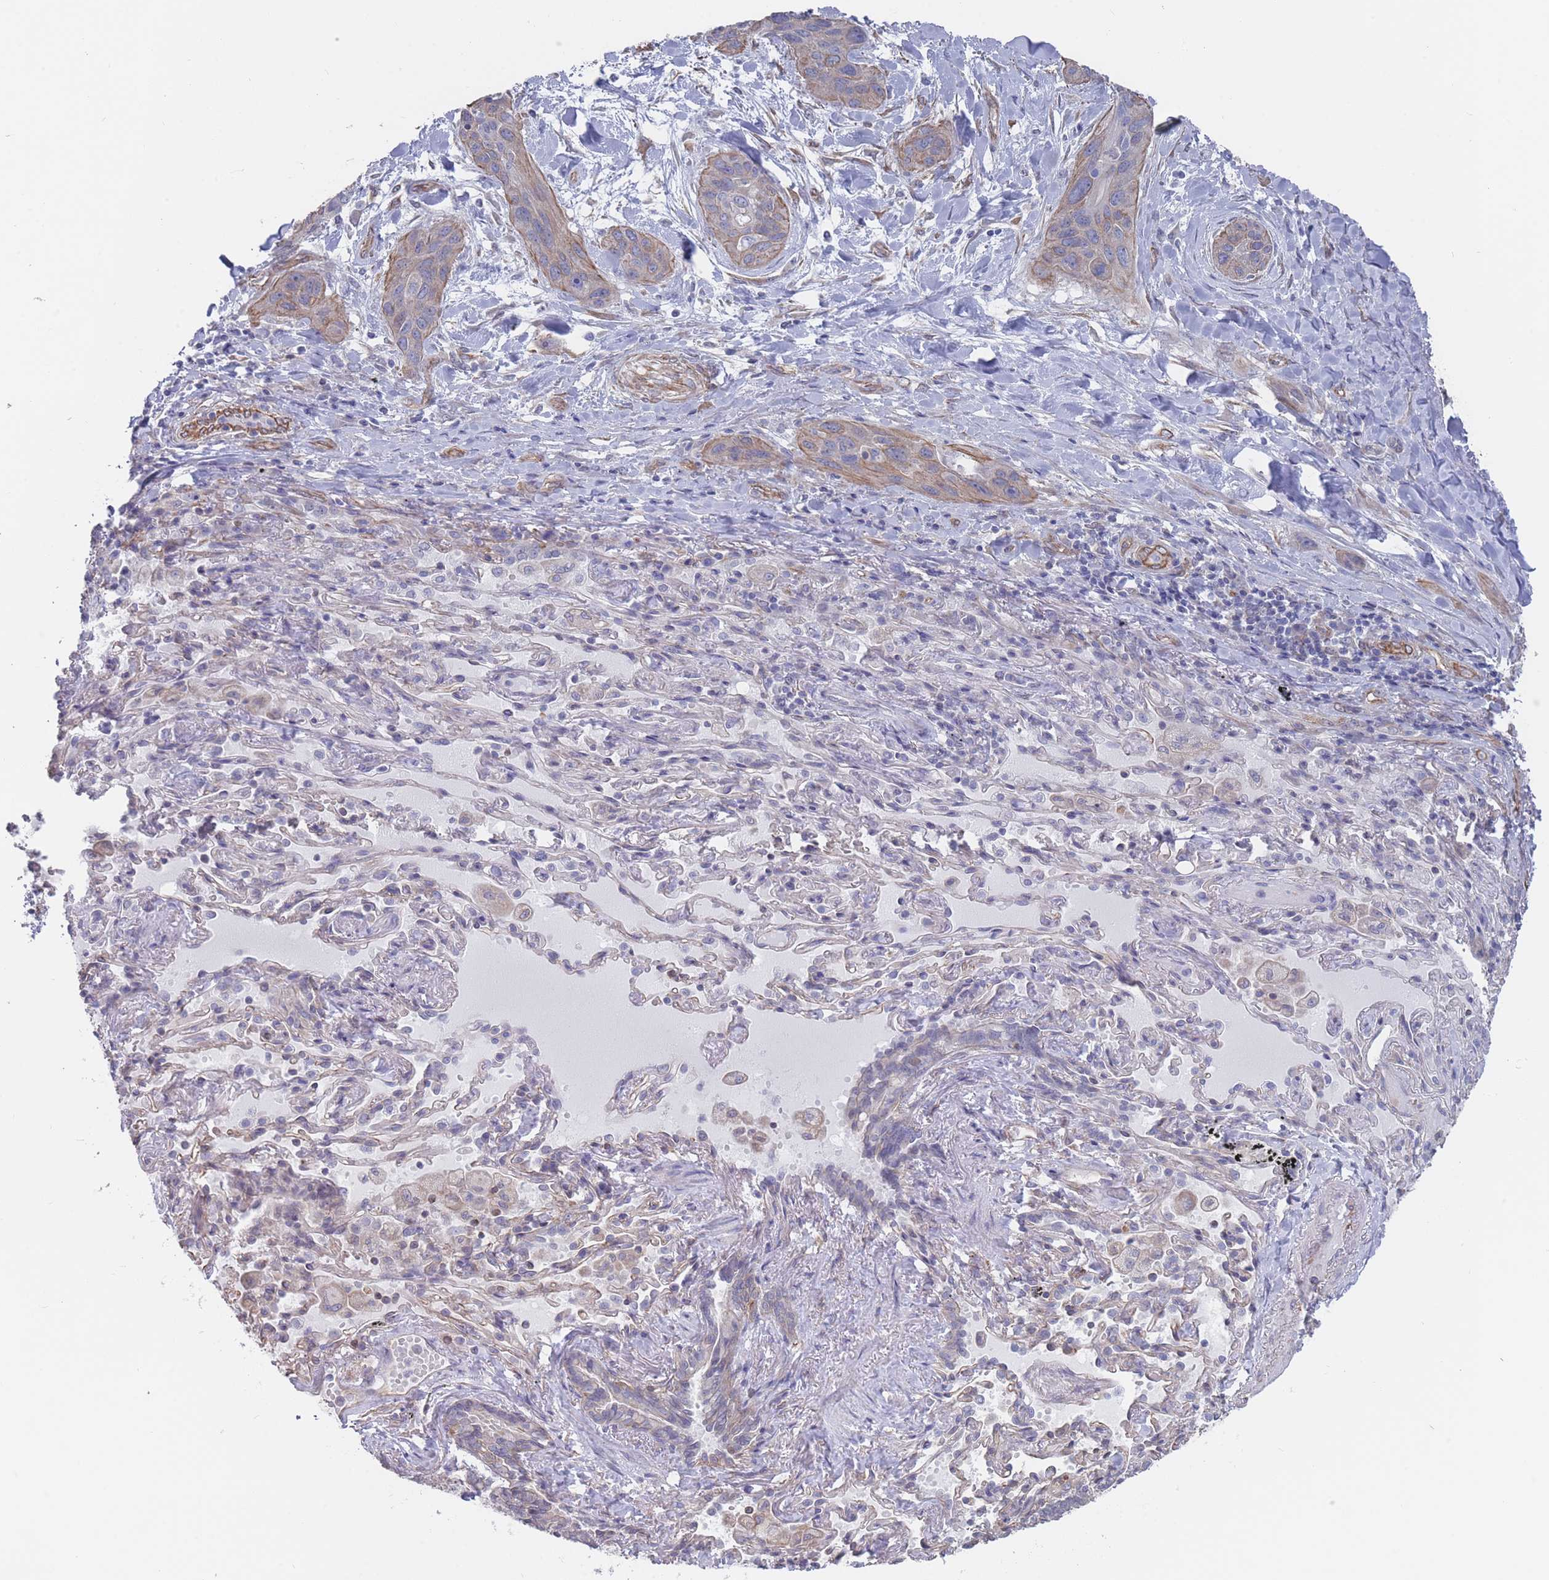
{"staining": {"intensity": "weak", "quantity": "25%-75%", "location": "cytoplasmic/membranous"}, "tissue": "lung cancer", "cell_type": "Tumor cells", "image_type": "cancer", "snomed": [{"axis": "morphology", "description": "Squamous cell carcinoma, NOS"}, {"axis": "topography", "description": "Lung"}], "caption": "Immunohistochemical staining of lung cancer (squamous cell carcinoma) exhibits low levels of weak cytoplasmic/membranous protein expression in approximately 25%-75% of tumor cells. The staining is performed using DAB brown chromogen to label protein expression. The nuclei are counter-stained blue using hematoxylin.", "gene": "SLC1A6", "patient": {"sex": "female", "age": 70}}